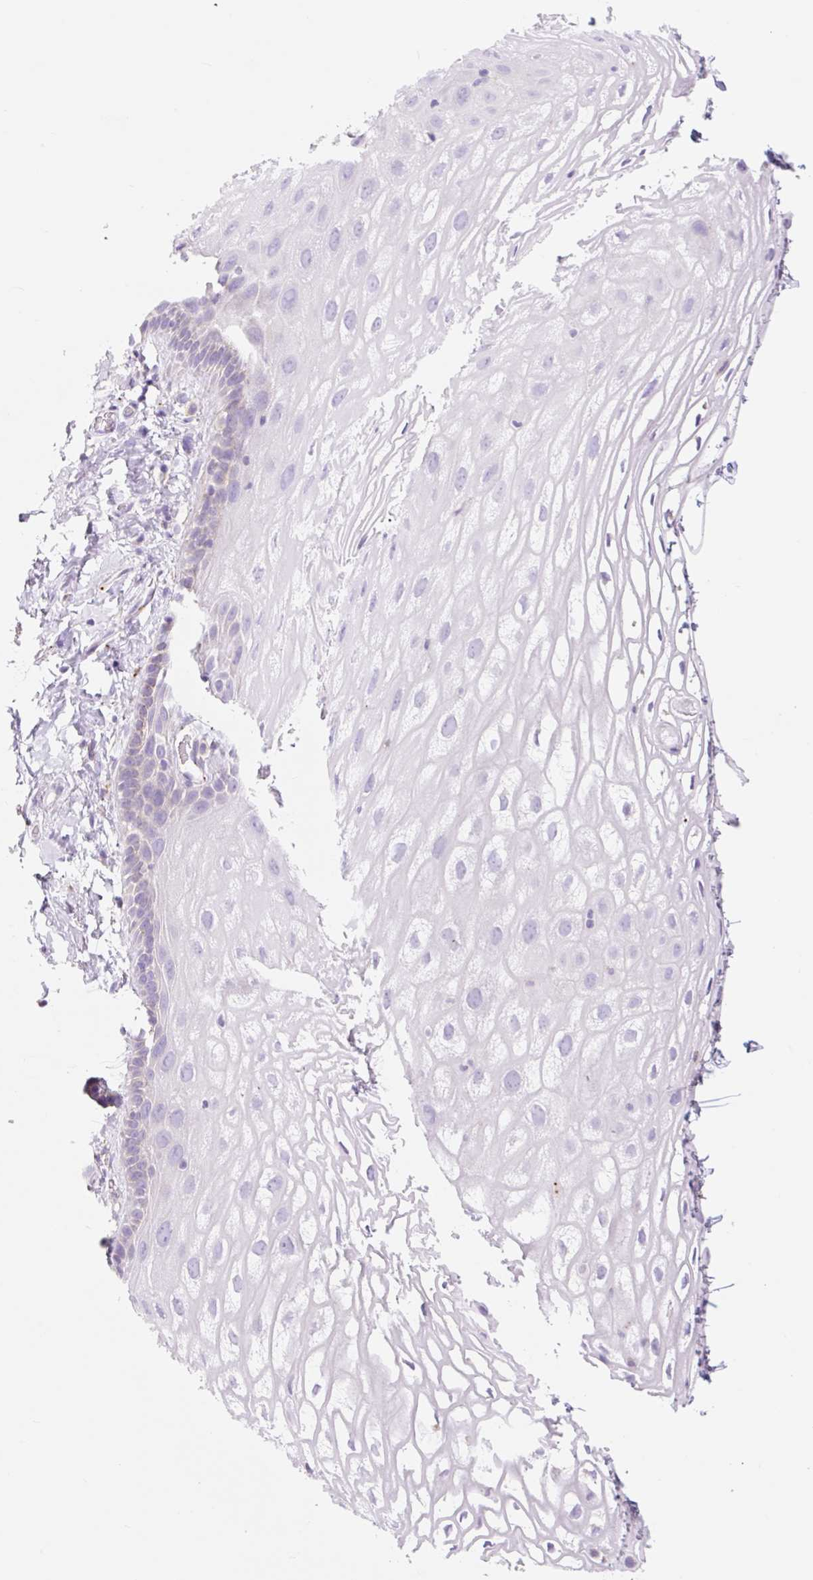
{"staining": {"intensity": "negative", "quantity": "none", "location": "none"}, "tissue": "vagina", "cell_type": "Squamous epithelial cells", "image_type": "normal", "snomed": [{"axis": "morphology", "description": "Normal tissue, NOS"}, {"axis": "morphology", "description": "Adenocarcinoma, NOS"}, {"axis": "topography", "description": "Rectum"}, {"axis": "topography", "description": "Vagina"}, {"axis": "topography", "description": "Peripheral nerve tissue"}], "caption": "This is an immunohistochemistry (IHC) micrograph of benign vagina. There is no positivity in squamous epithelial cells.", "gene": "CLEC3A", "patient": {"sex": "female", "age": 71}}